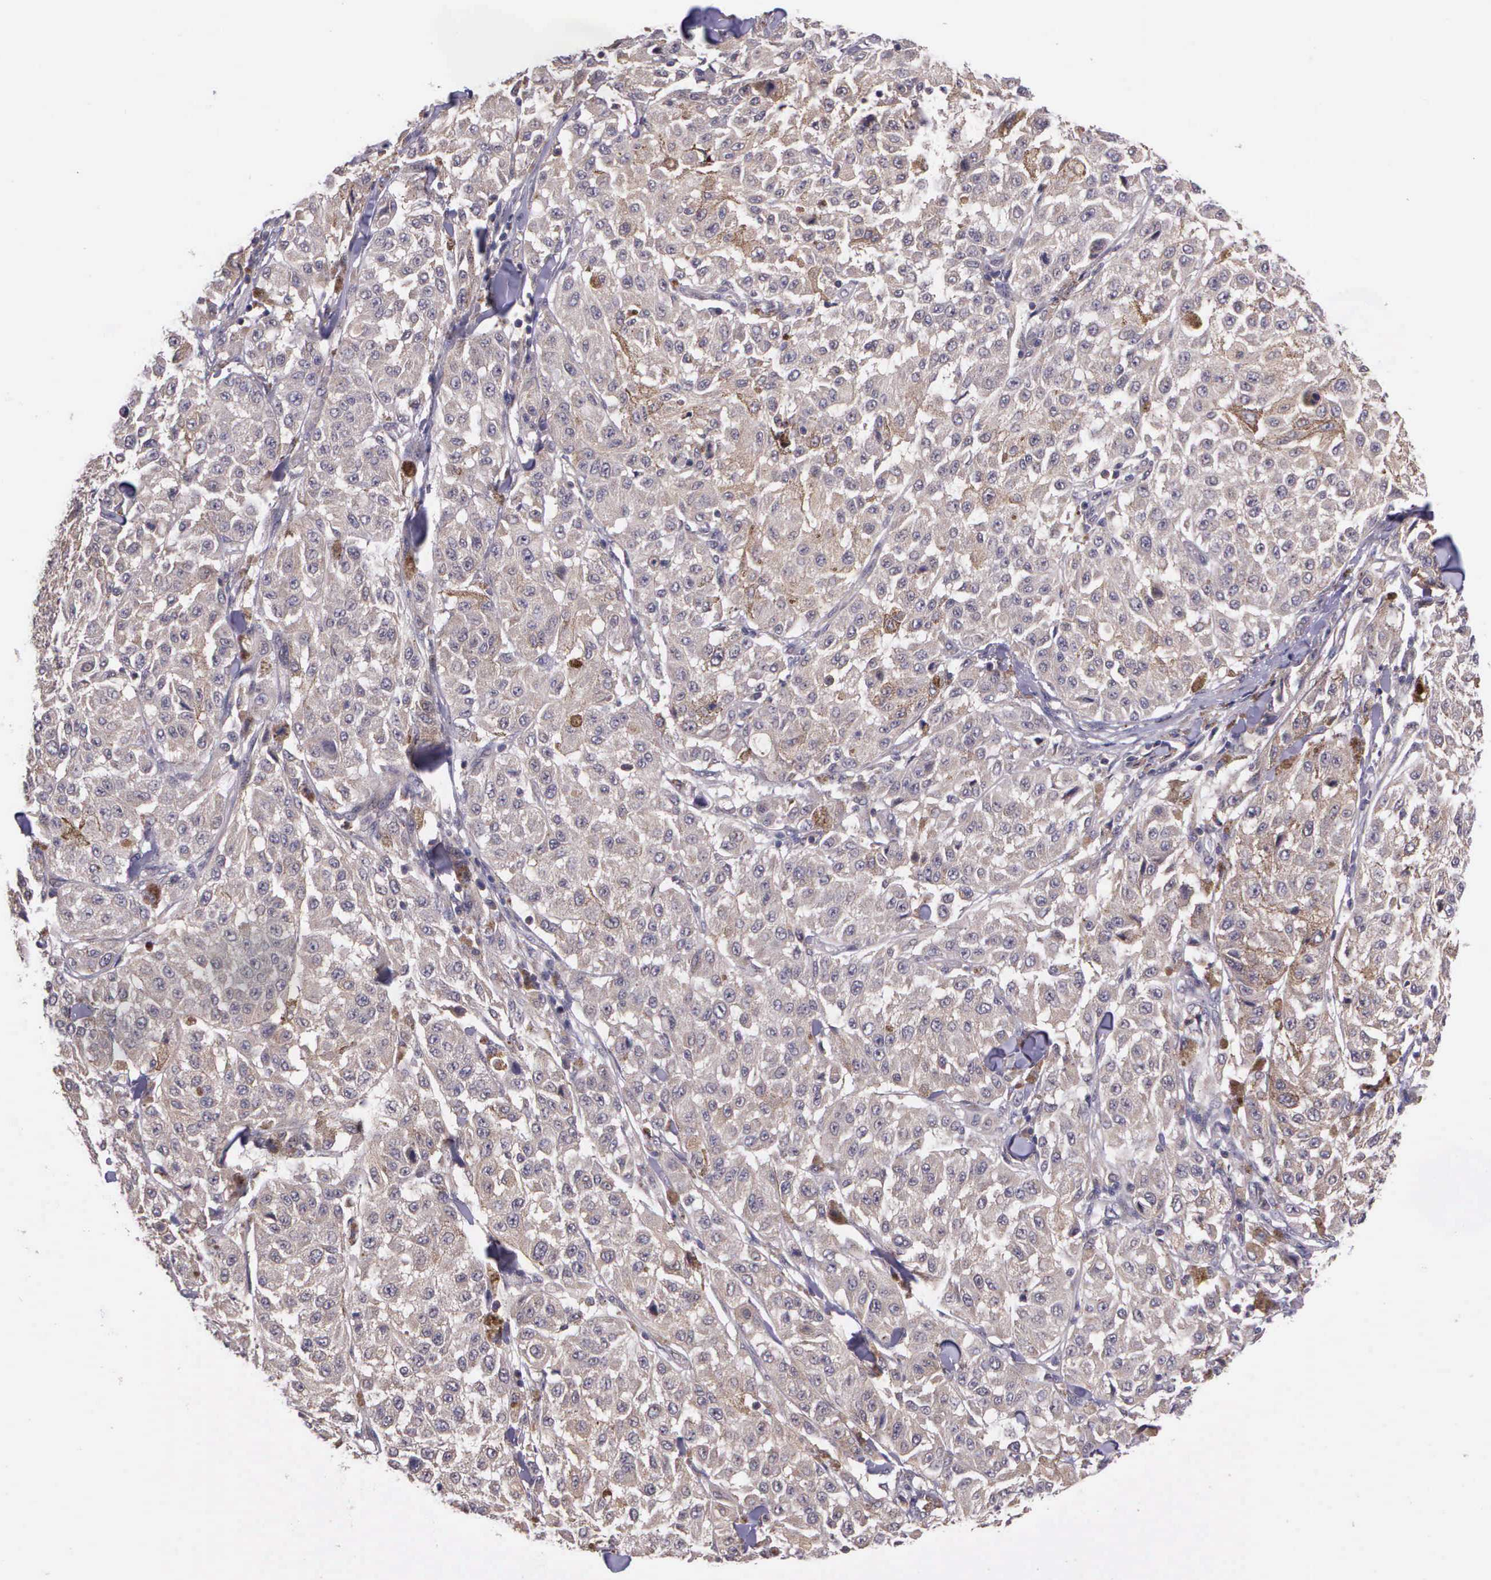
{"staining": {"intensity": "moderate", "quantity": "<25%", "location": "cytoplasmic/membranous"}, "tissue": "melanoma", "cell_type": "Tumor cells", "image_type": "cancer", "snomed": [{"axis": "morphology", "description": "Malignant melanoma, NOS"}, {"axis": "topography", "description": "Skin"}], "caption": "A low amount of moderate cytoplasmic/membranous staining is appreciated in approximately <25% of tumor cells in malignant melanoma tissue. Using DAB (brown) and hematoxylin (blue) stains, captured at high magnification using brightfield microscopy.", "gene": "PRICKLE3", "patient": {"sex": "female", "age": 64}}